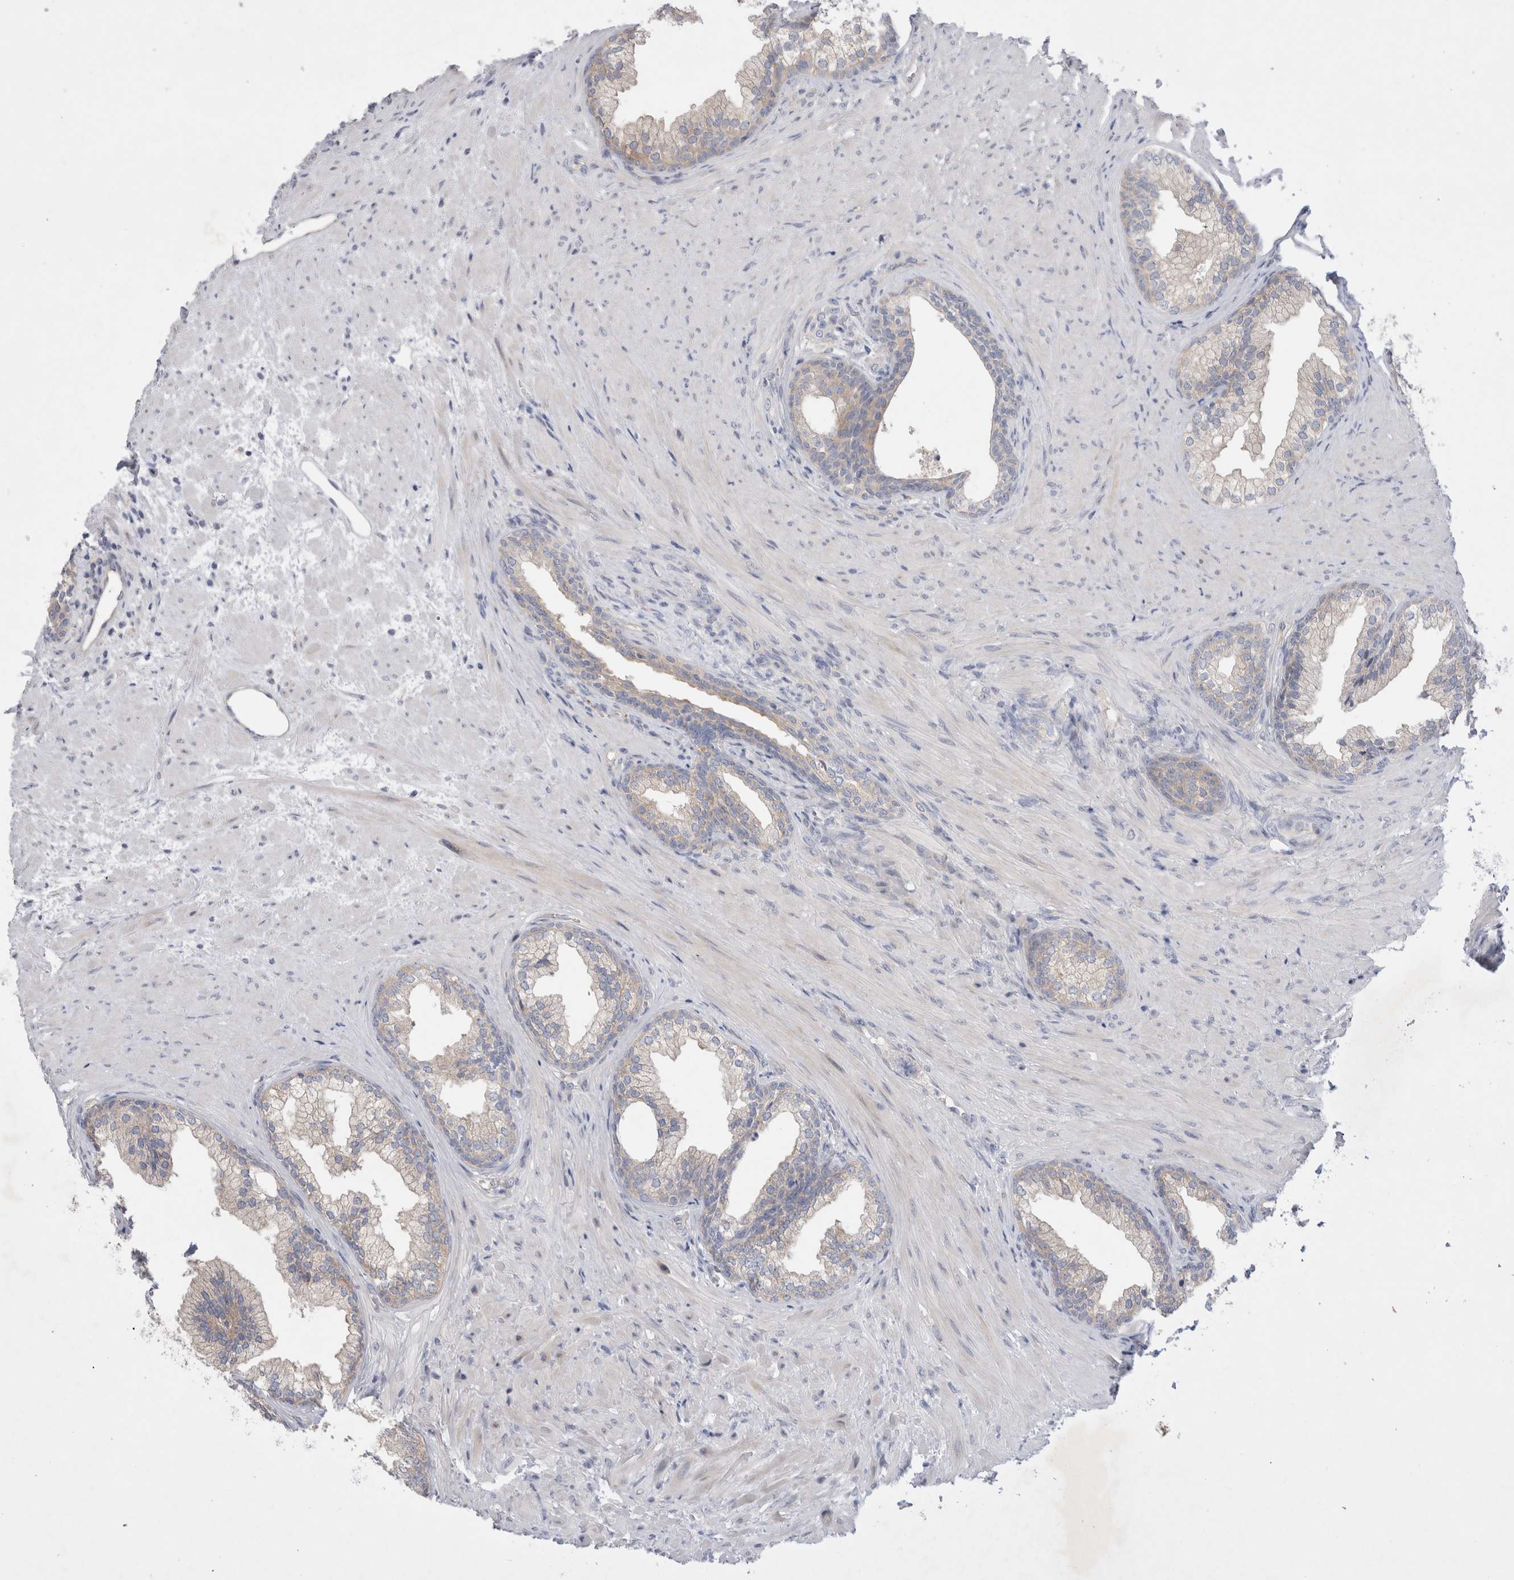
{"staining": {"intensity": "weak", "quantity": "<25%", "location": "cytoplasmic/membranous"}, "tissue": "prostate", "cell_type": "Glandular cells", "image_type": "normal", "snomed": [{"axis": "morphology", "description": "Normal tissue, NOS"}, {"axis": "topography", "description": "Prostate"}], "caption": "Immunohistochemistry (IHC) micrograph of normal prostate: human prostate stained with DAB (3,3'-diaminobenzidine) demonstrates no significant protein positivity in glandular cells. (Brightfield microscopy of DAB IHC at high magnification).", "gene": "RBM12B", "patient": {"sex": "male", "age": 76}}